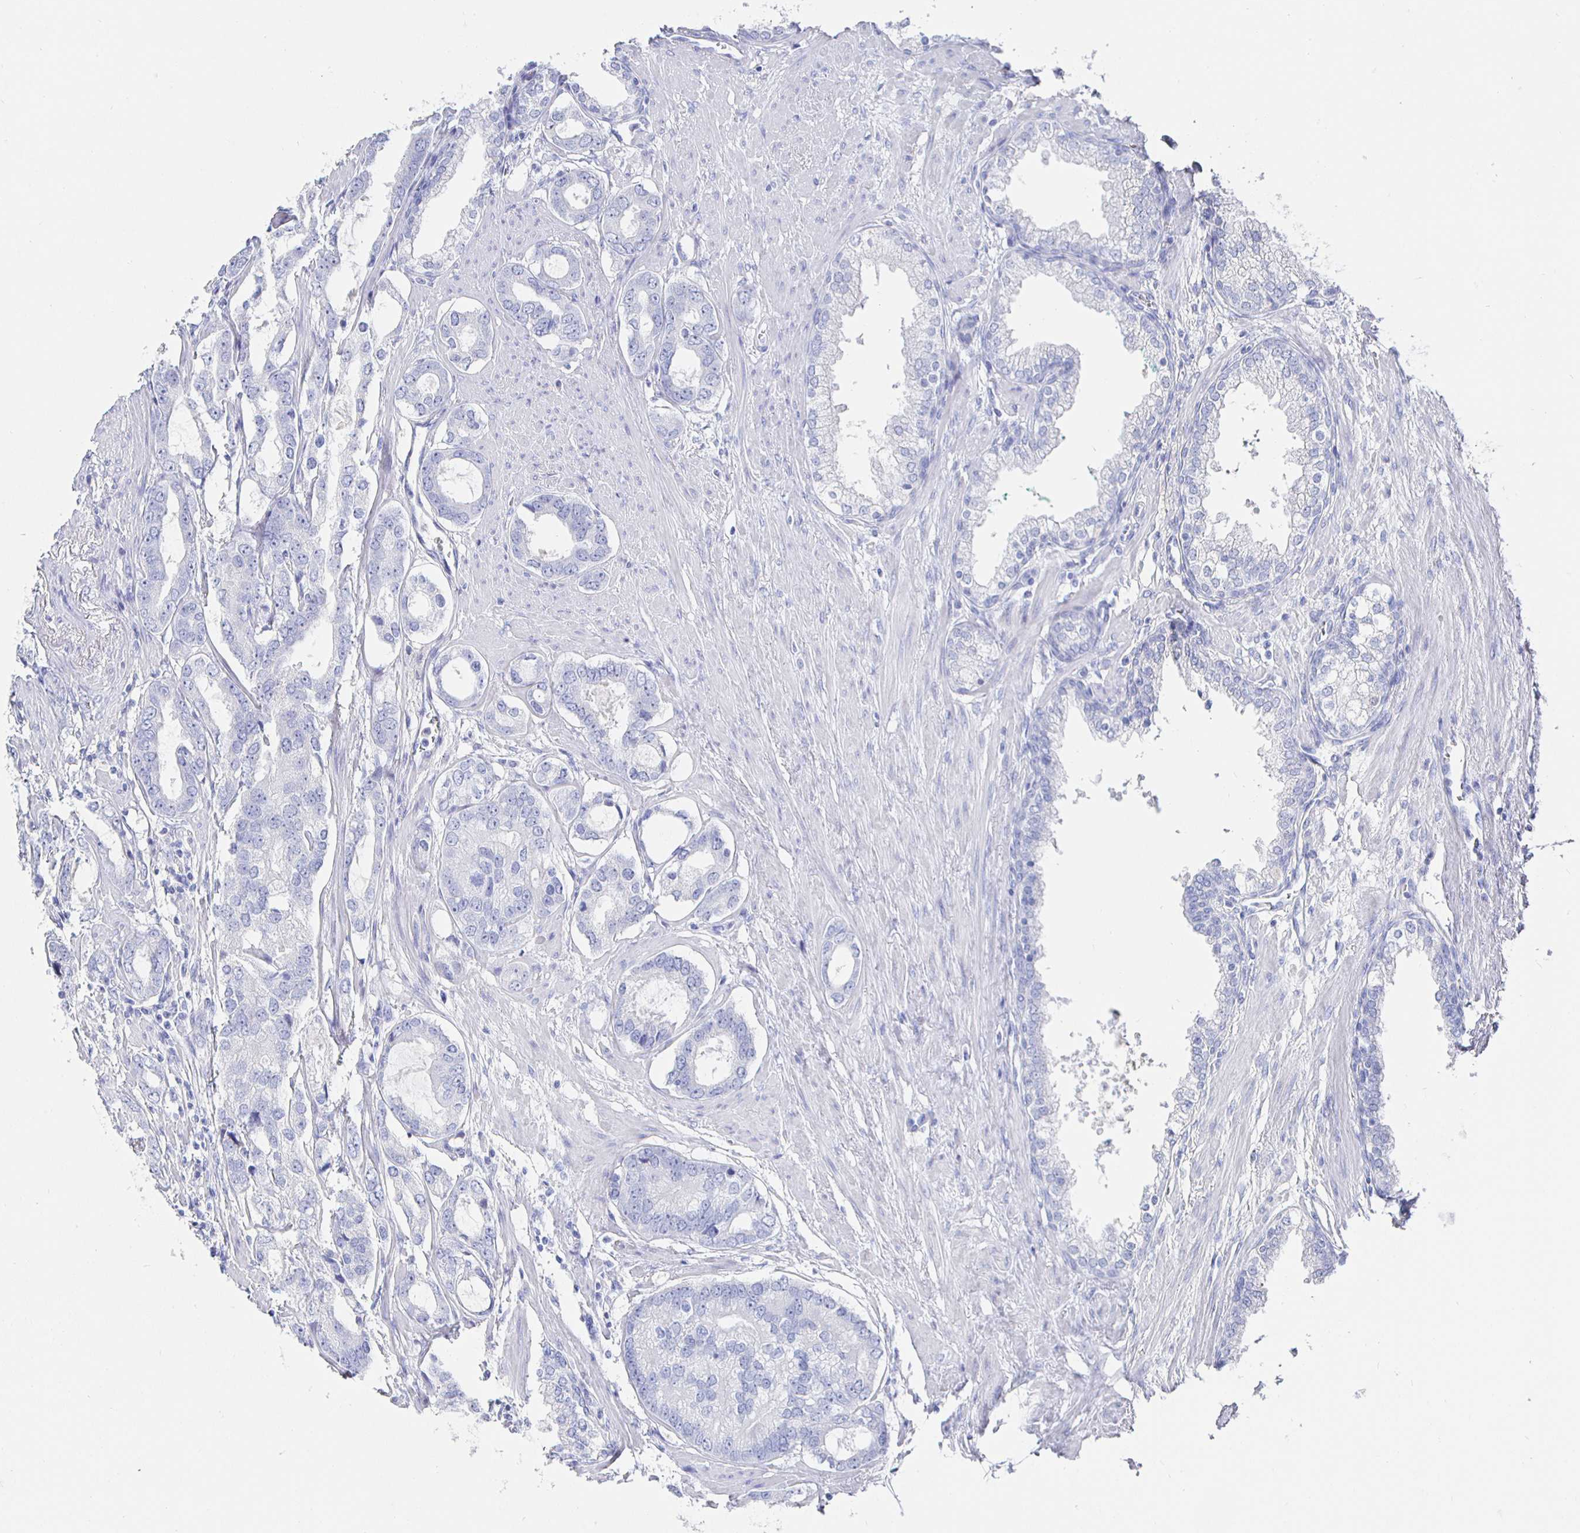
{"staining": {"intensity": "negative", "quantity": "none", "location": "none"}, "tissue": "prostate cancer", "cell_type": "Tumor cells", "image_type": "cancer", "snomed": [{"axis": "morphology", "description": "Adenocarcinoma, High grade"}, {"axis": "topography", "description": "Prostate"}], "caption": "Micrograph shows no protein positivity in tumor cells of prostate cancer (high-grade adenocarcinoma) tissue.", "gene": "CLCA1", "patient": {"sex": "male", "age": 75}}